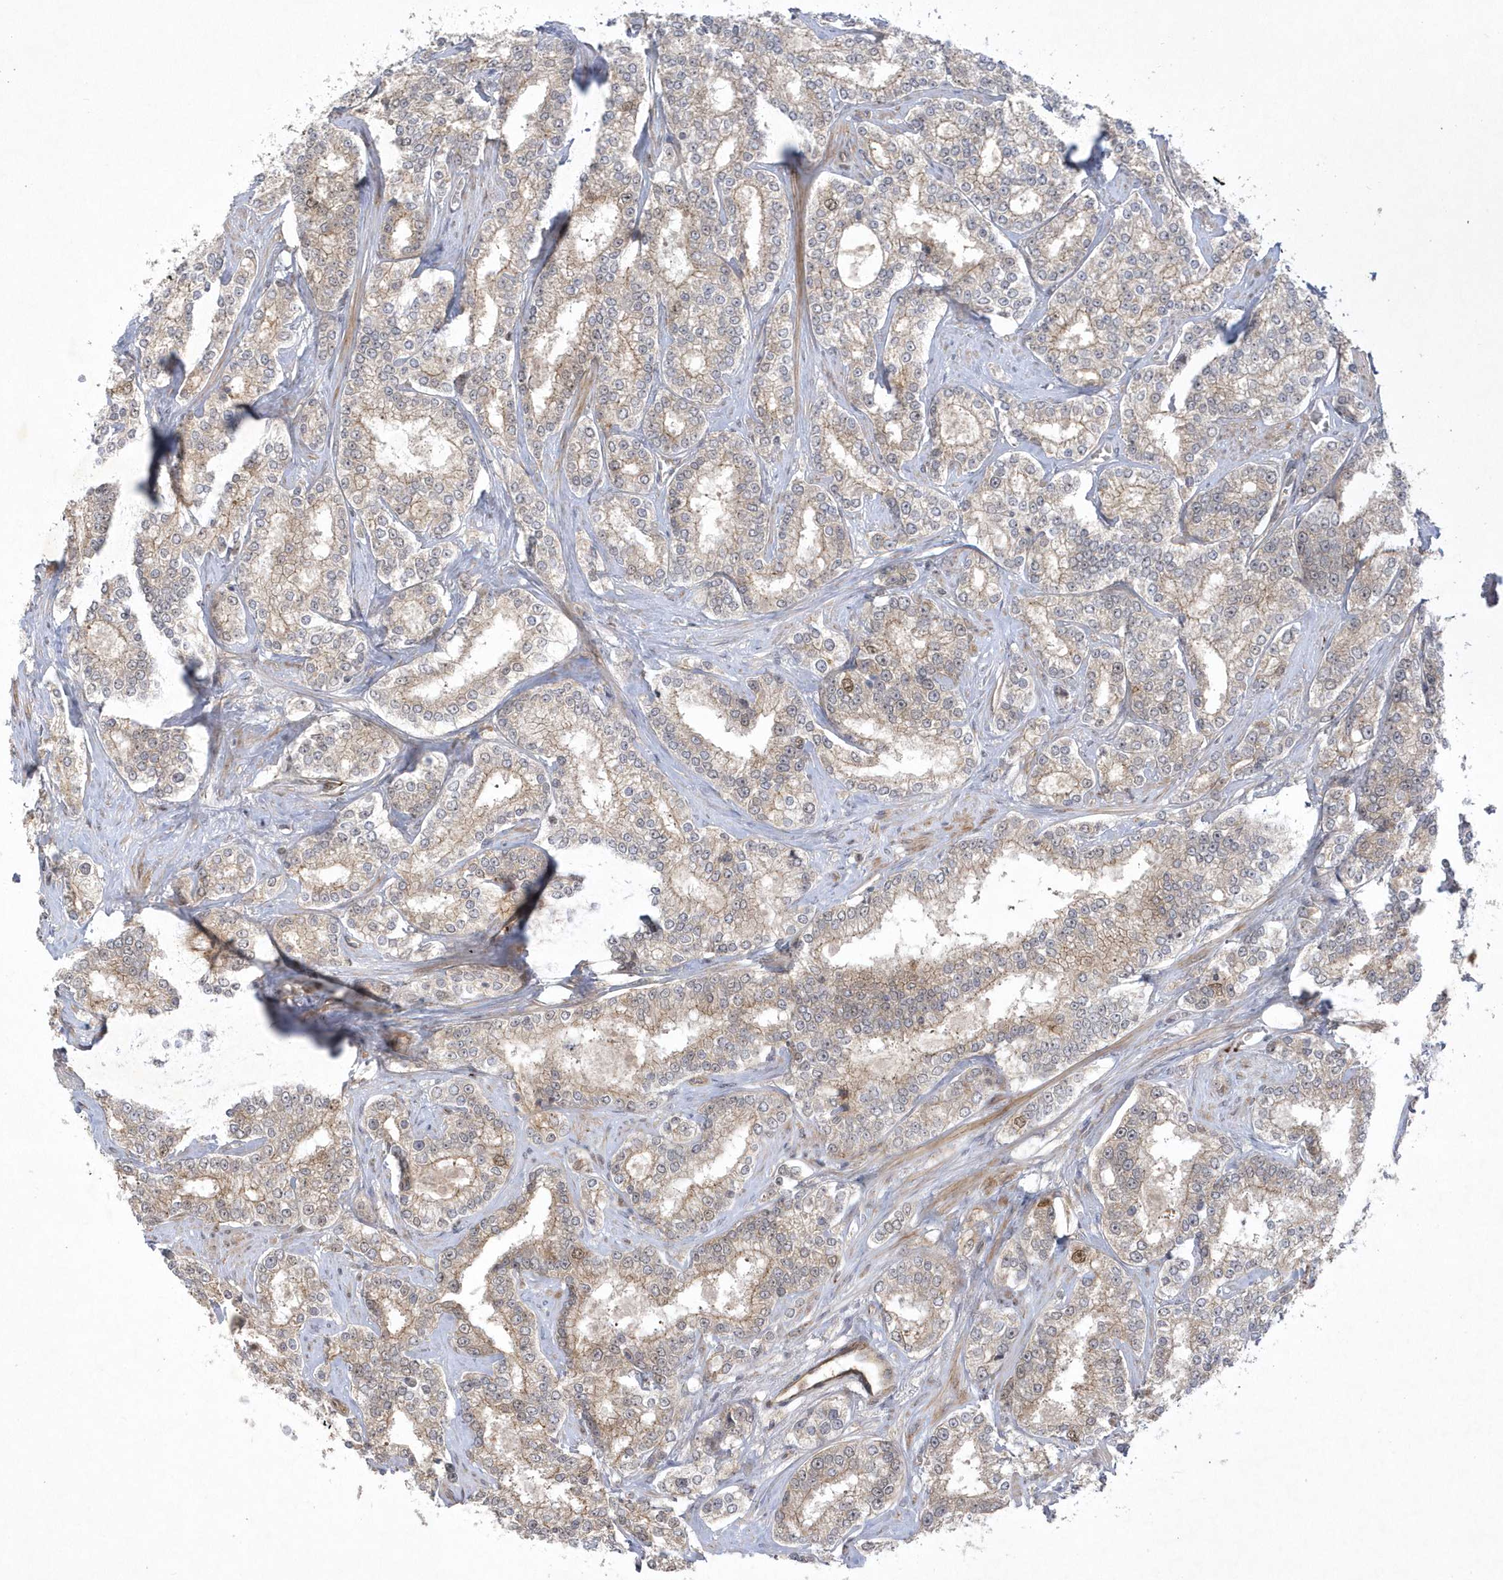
{"staining": {"intensity": "weak", "quantity": "25%-75%", "location": "cytoplasmic/membranous"}, "tissue": "prostate cancer", "cell_type": "Tumor cells", "image_type": "cancer", "snomed": [{"axis": "morphology", "description": "Normal tissue, NOS"}, {"axis": "morphology", "description": "Adenocarcinoma, High grade"}, {"axis": "topography", "description": "Prostate"}], "caption": "The histopathology image displays staining of prostate cancer, revealing weak cytoplasmic/membranous protein expression (brown color) within tumor cells. (Brightfield microscopy of DAB IHC at high magnification).", "gene": "NAF1", "patient": {"sex": "male", "age": 83}}